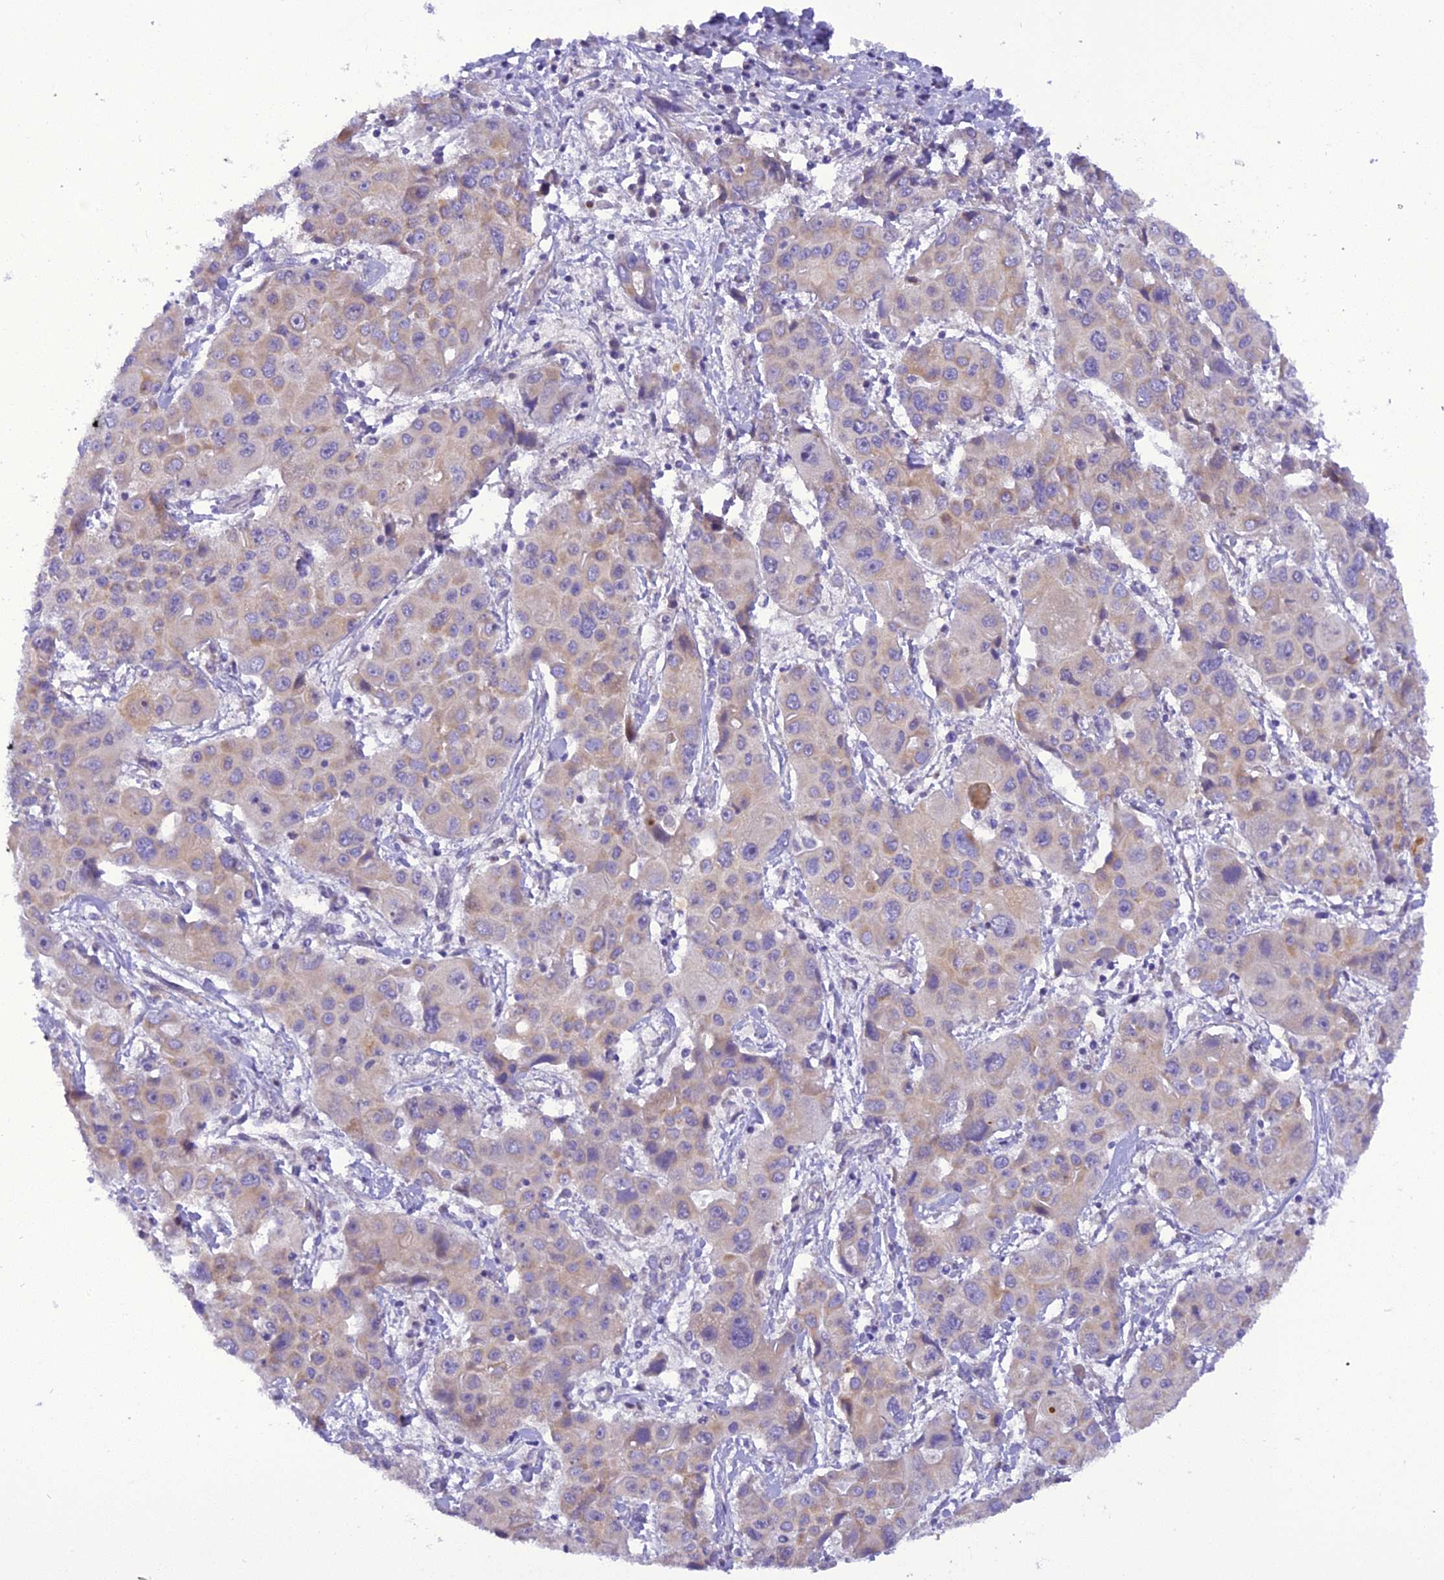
{"staining": {"intensity": "weak", "quantity": "25%-75%", "location": "cytoplasmic/membranous"}, "tissue": "liver cancer", "cell_type": "Tumor cells", "image_type": "cancer", "snomed": [{"axis": "morphology", "description": "Cholangiocarcinoma"}, {"axis": "topography", "description": "Liver"}], "caption": "Immunohistochemistry (DAB) staining of liver cholangiocarcinoma demonstrates weak cytoplasmic/membranous protein expression in about 25%-75% of tumor cells.", "gene": "TRIM3", "patient": {"sex": "male", "age": 67}}